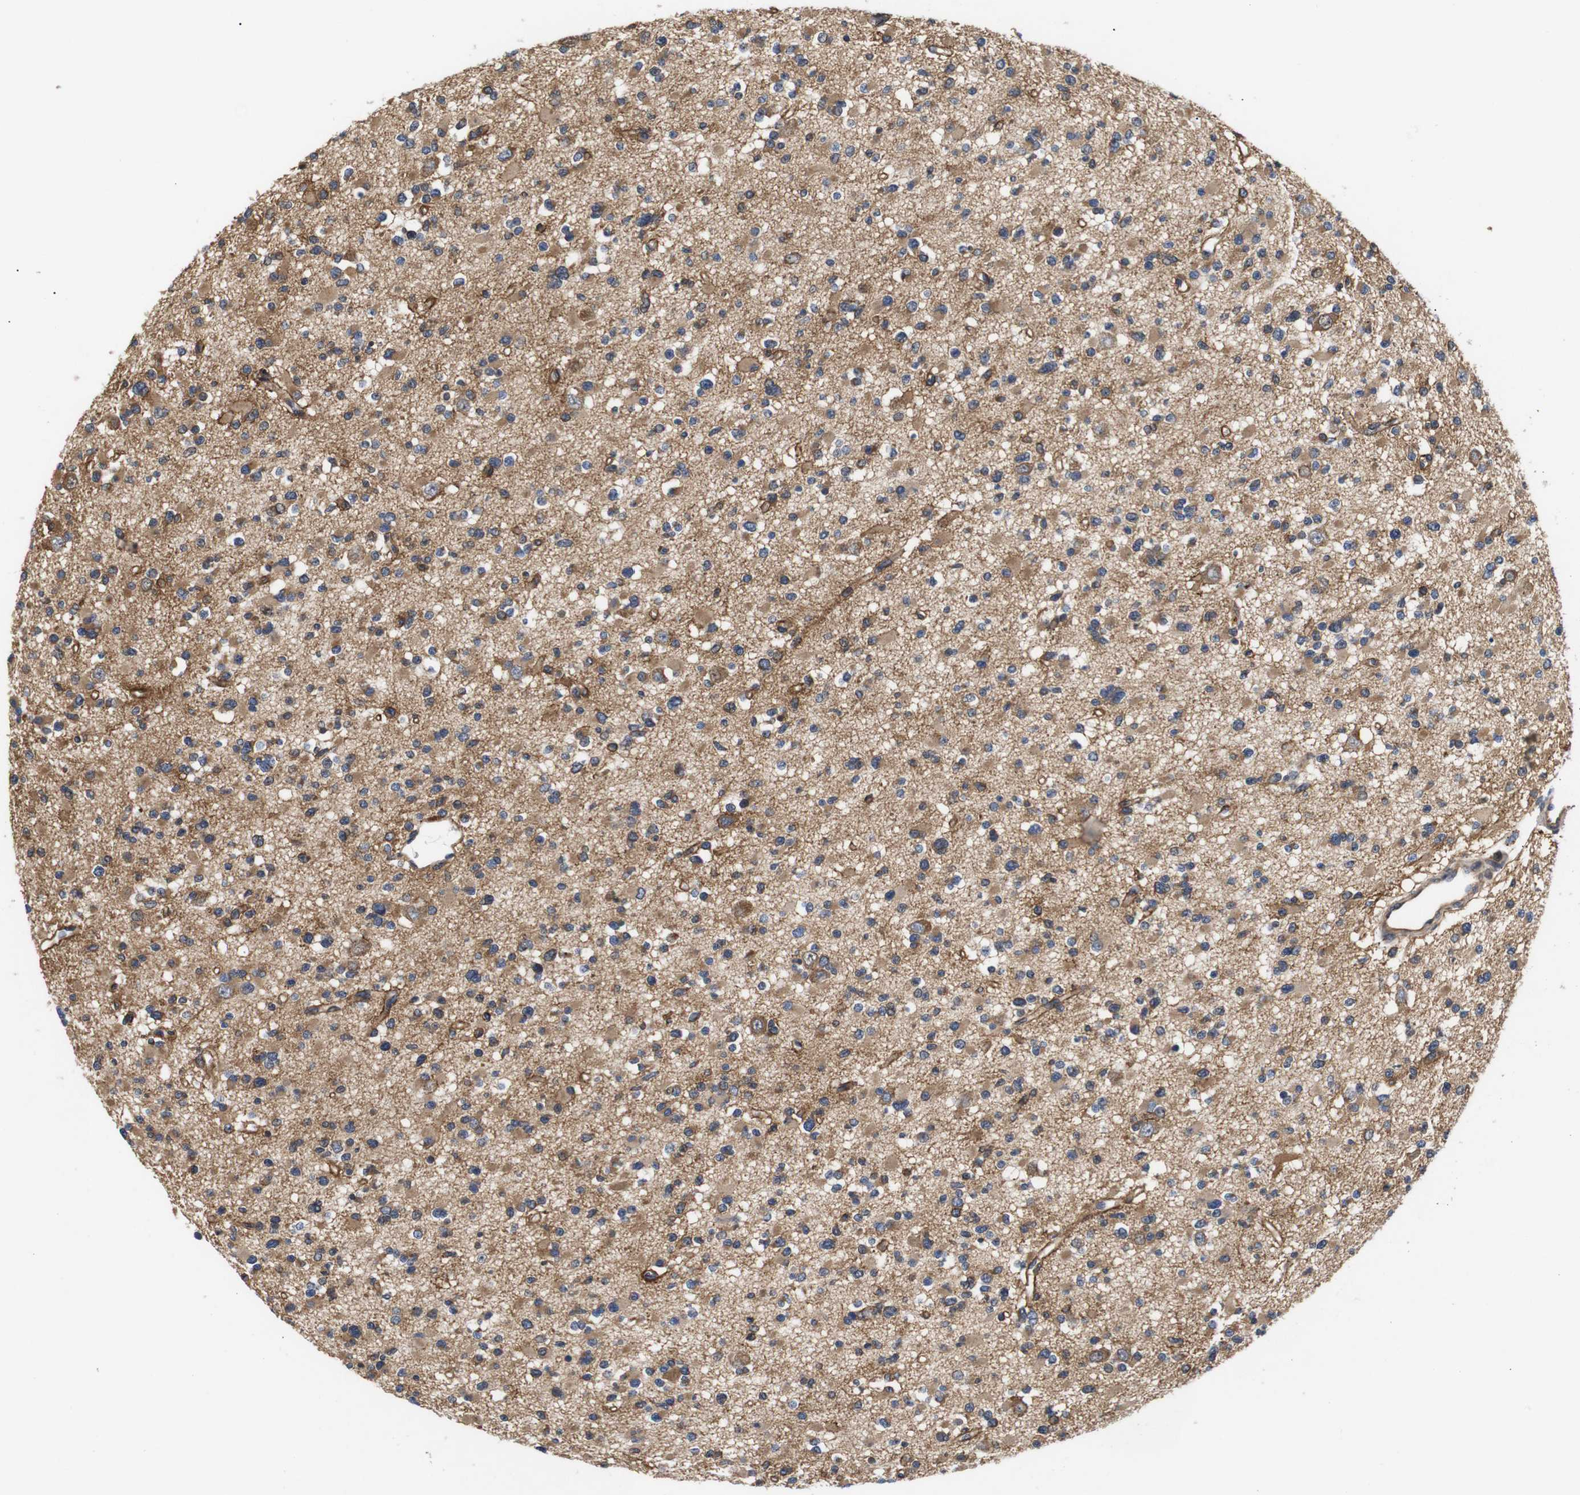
{"staining": {"intensity": "moderate", "quantity": "25%-75%", "location": "cytoplasmic/membranous"}, "tissue": "glioma", "cell_type": "Tumor cells", "image_type": "cancer", "snomed": [{"axis": "morphology", "description": "Glioma, malignant, Low grade"}, {"axis": "topography", "description": "Brain"}], "caption": "Immunohistochemistry (IHC) image of human glioma stained for a protein (brown), which reveals medium levels of moderate cytoplasmic/membranous staining in about 25%-75% of tumor cells.", "gene": "DDR1", "patient": {"sex": "female", "age": 22}}